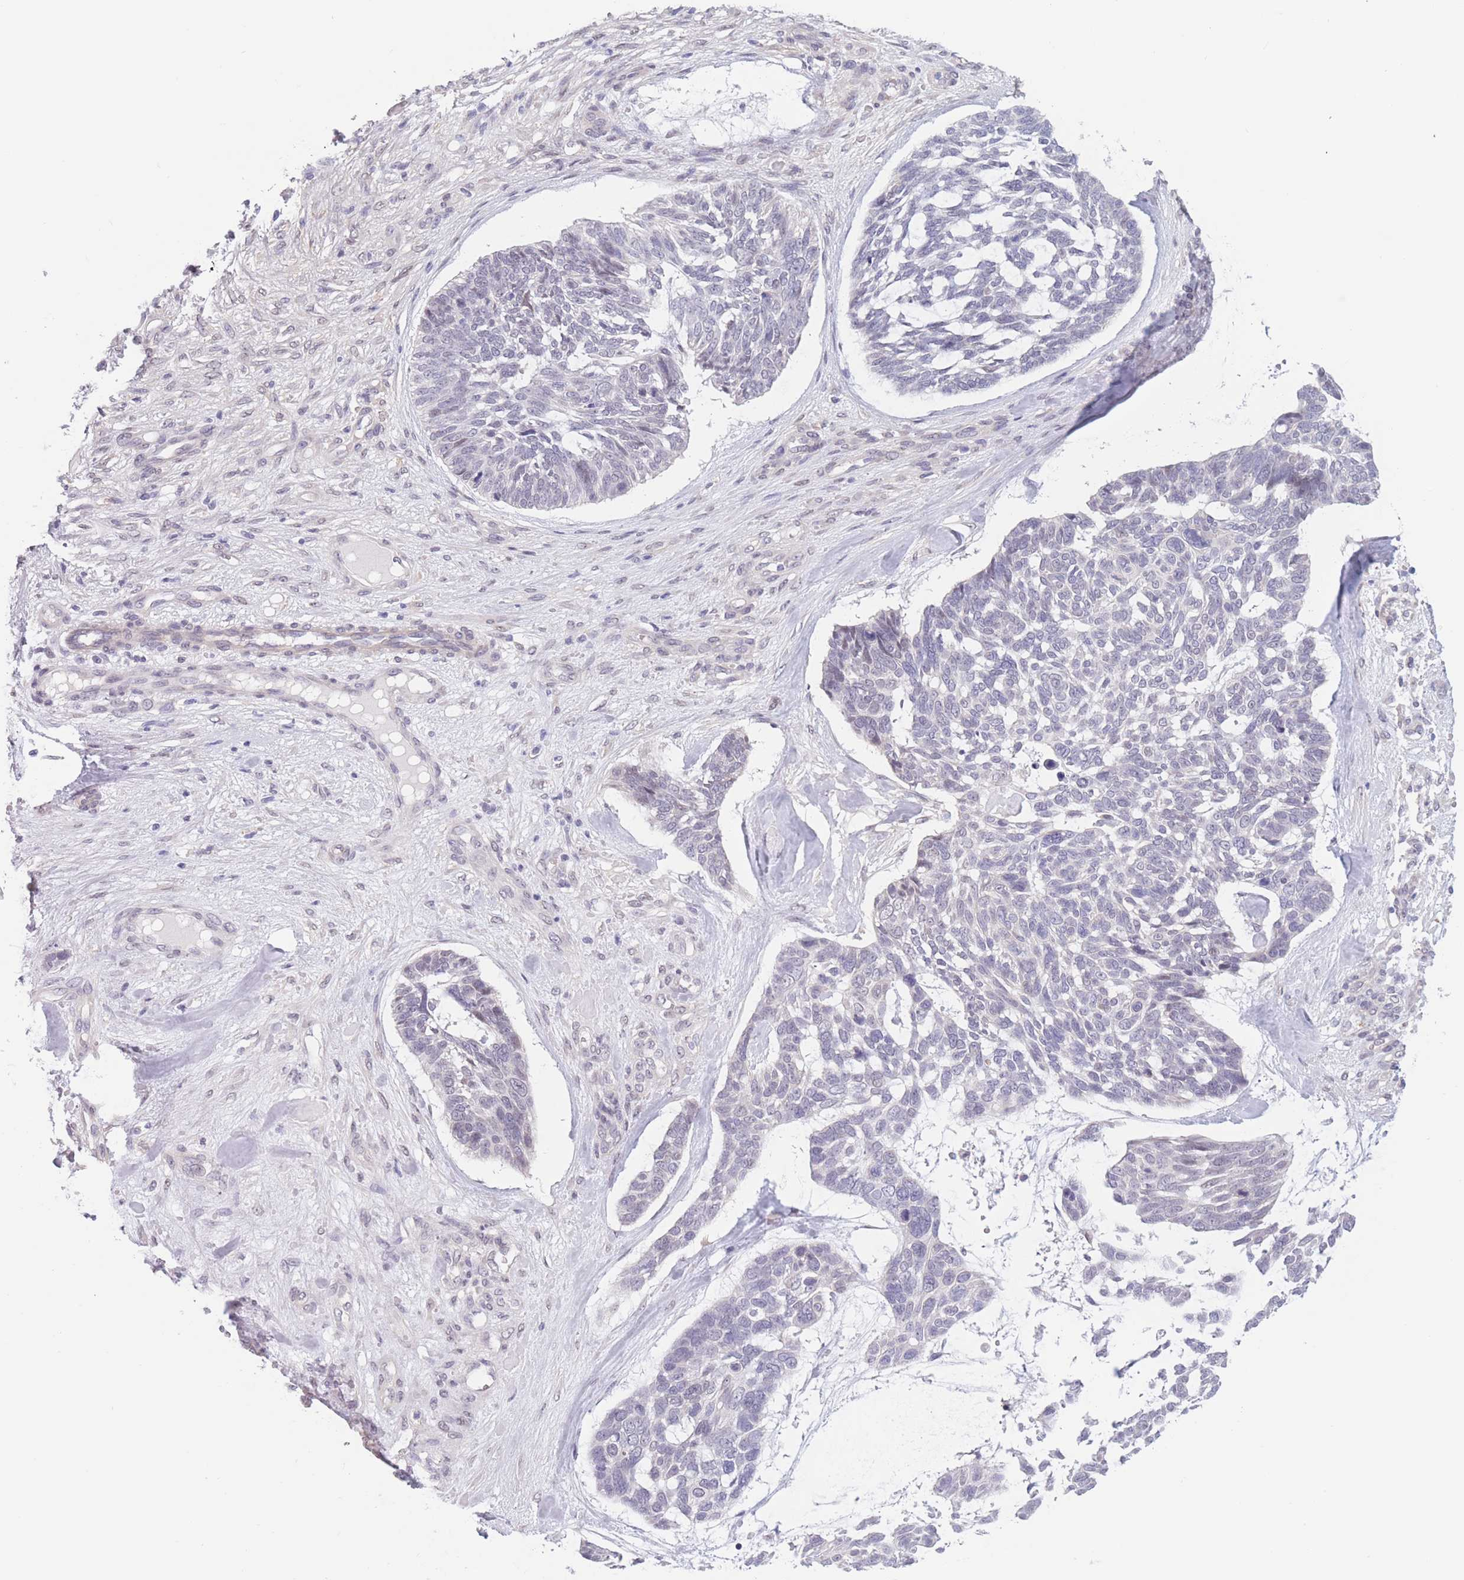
{"staining": {"intensity": "negative", "quantity": "none", "location": "none"}, "tissue": "skin cancer", "cell_type": "Tumor cells", "image_type": "cancer", "snomed": [{"axis": "morphology", "description": "Basal cell carcinoma"}, {"axis": "topography", "description": "Skin"}], "caption": "An immunohistochemistry (IHC) image of skin cancer is shown. There is no staining in tumor cells of skin cancer.", "gene": "PODXL", "patient": {"sex": "male", "age": 88}}